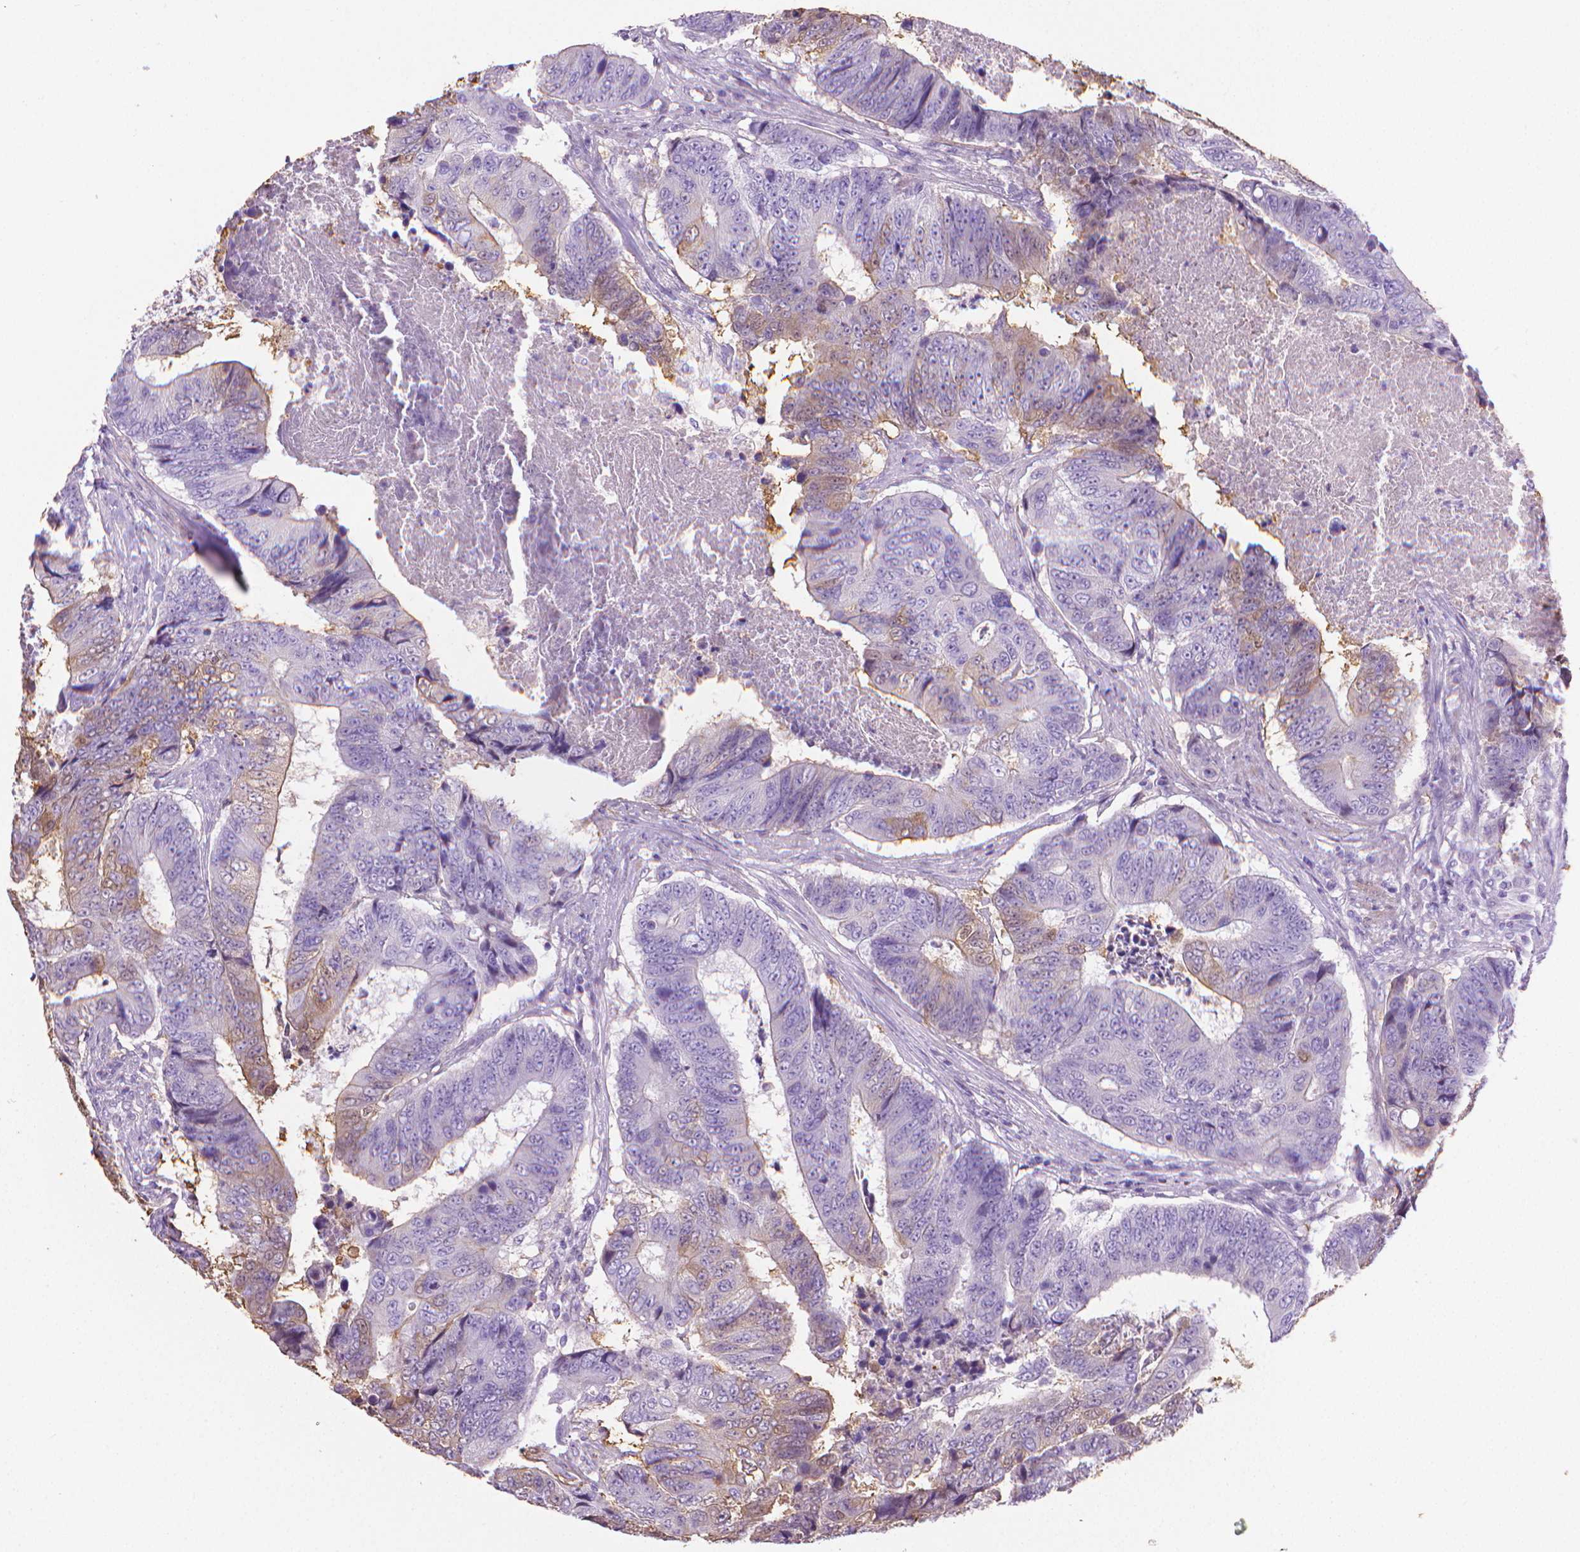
{"staining": {"intensity": "weak", "quantity": "<25%", "location": "cytoplasmic/membranous"}, "tissue": "colorectal cancer", "cell_type": "Tumor cells", "image_type": "cancer", "snomed": [{"axis": "morphology", "description": "Adenocarcinoma, NOS"}, {"axis": "topography", "description": "Colon"}], "caption": "High magnification brightfield microscopy of colorectal adenocarcinoma stained with DAB (3,3'-diaminobenzidine) (brown) and counterstained with hematoxylin (blue): tumor cells show no significant positivity.", "gene": "PNMA2", "patient": {"sex": "female", "age": 48}}